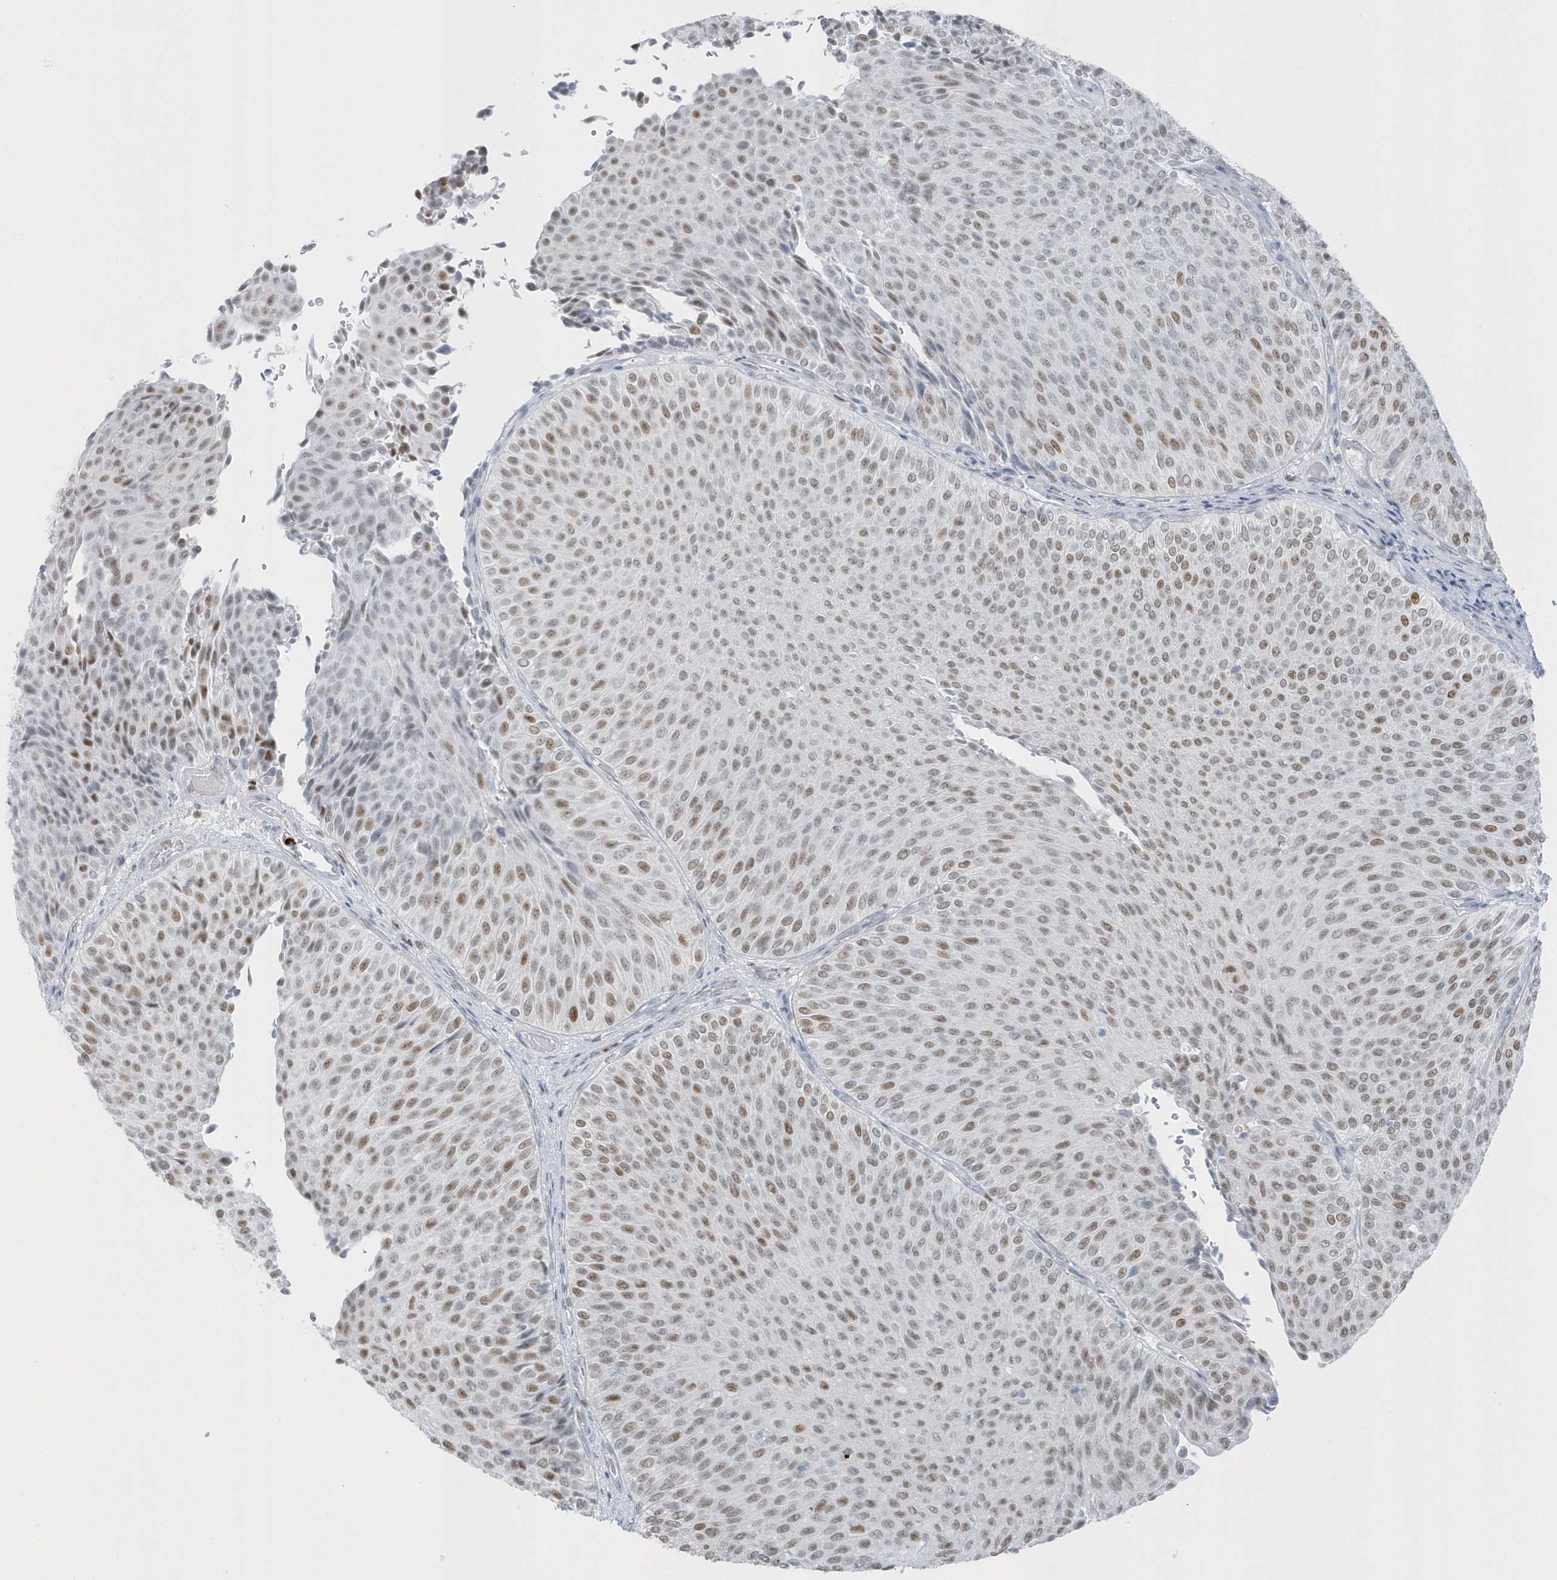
{"staining": {"intensity": "moderate", "quantity": ">75%", "location": "nuclear"}, "tissue": "urothelial cancer", "cell_type": "Tumor cells", "image_type": "cancer", "snomed": [{"axis": "morphology", "description": "Urothelial carcinoma, Low grade"}, {"axis": "topography", "description": "Urinary bladder"}], "caption": "Tumor cells exhibit medium levels of moderate nuclear expression in approximately >75% of cells in human urothelial cancer.", "gene": "SMIM34", "patient": {"sex": "male", "age": 78}}